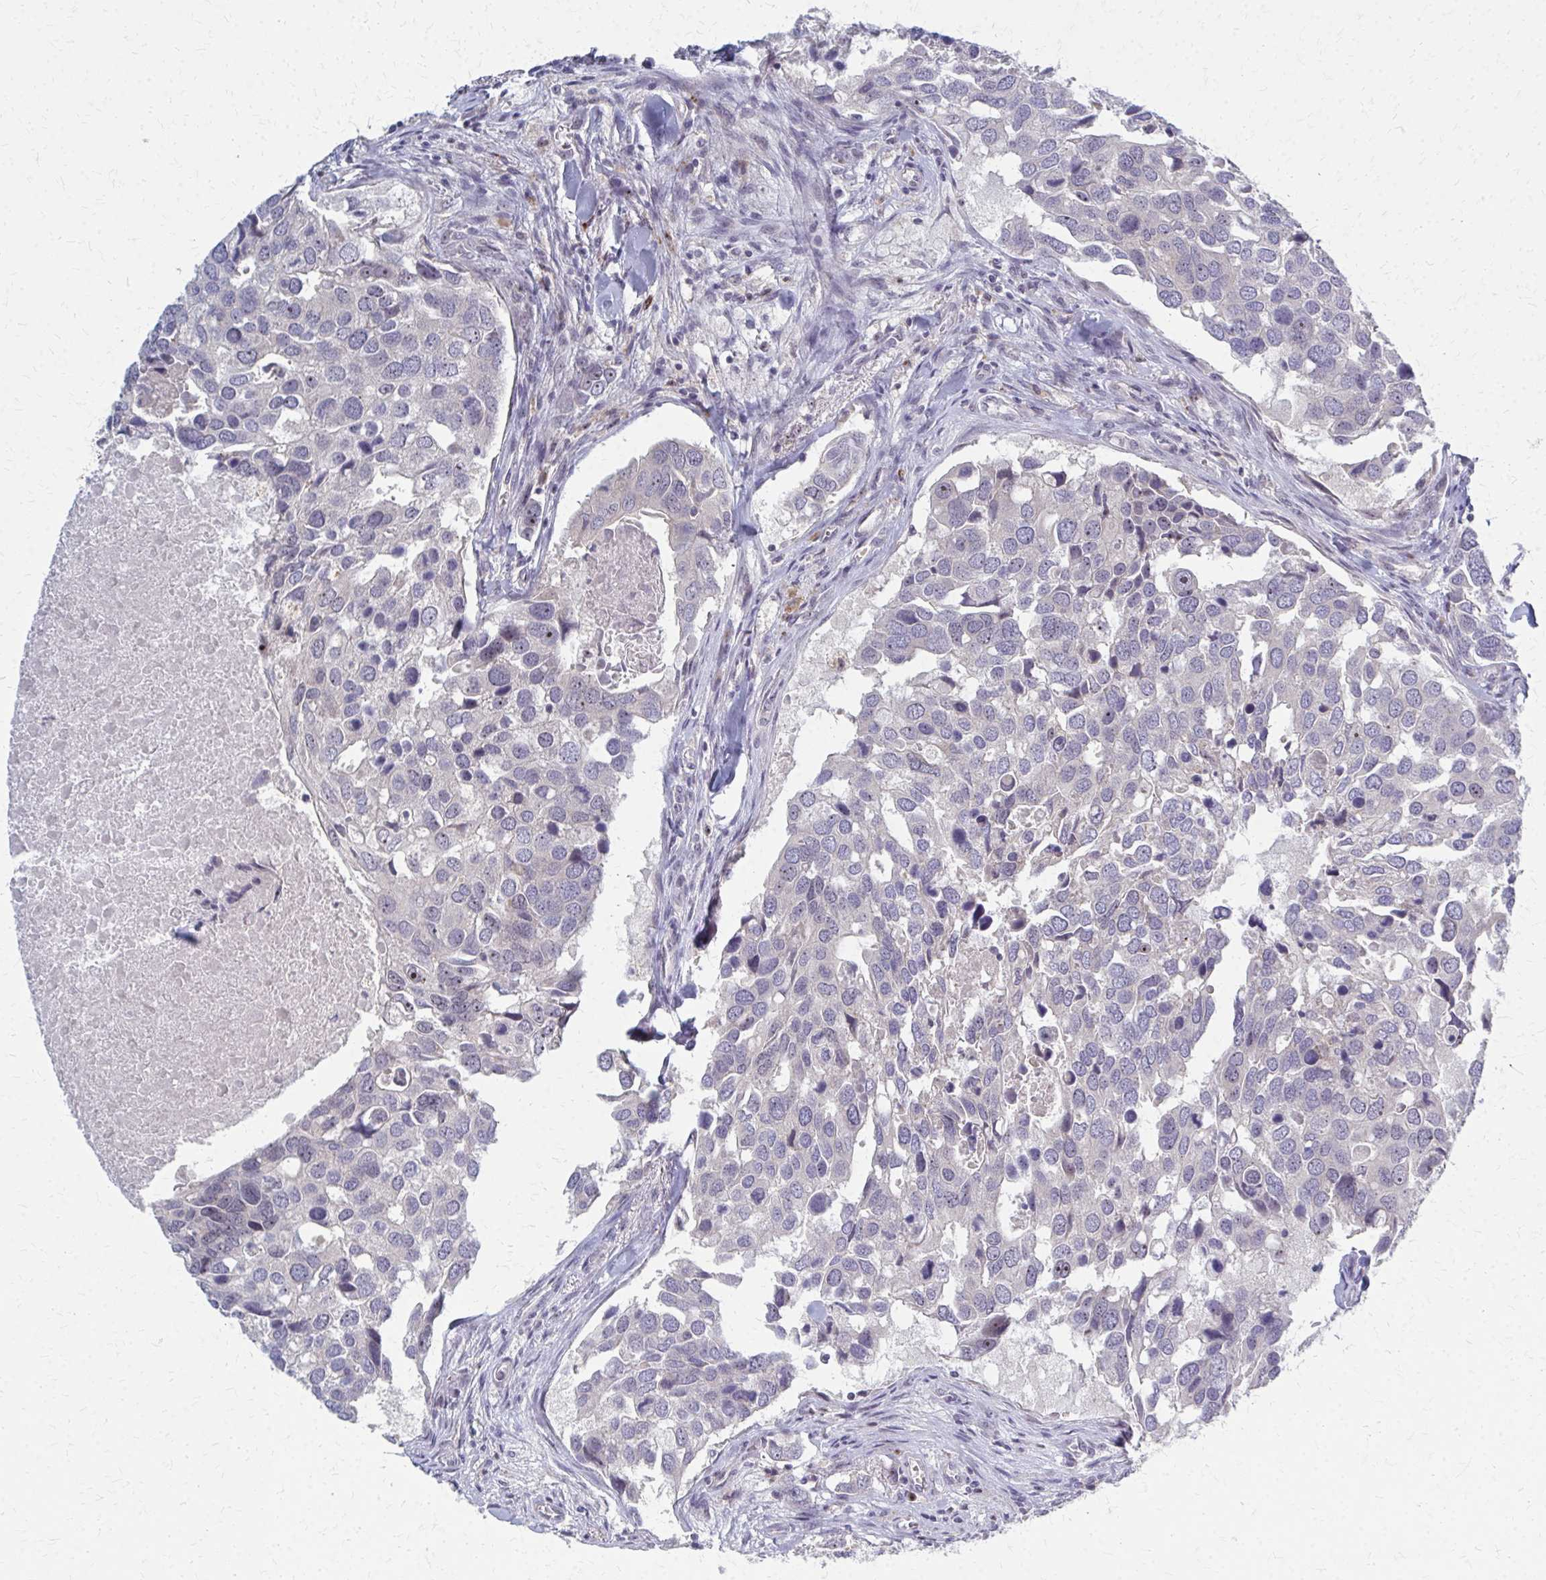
{"staining": {"intensity": "negative", "quantity": "none", "location": "none"}, "tissue": "breast cancer", "cell_type": "Tumor cells", "image_type": "cancer", "snomed": [{"axis": "morphology", "description": "Duct carcinoma"}, {"axis": "topography", "description": "Breast"}], "caption": "This micrograph is of breast cancer stained with IHC to label a protein in brown with the nuclei are counter-stained blue. There is no expression in tumor cells.", "gene": "NUDT16", "patient": {"sex": "female", "age": 83}}